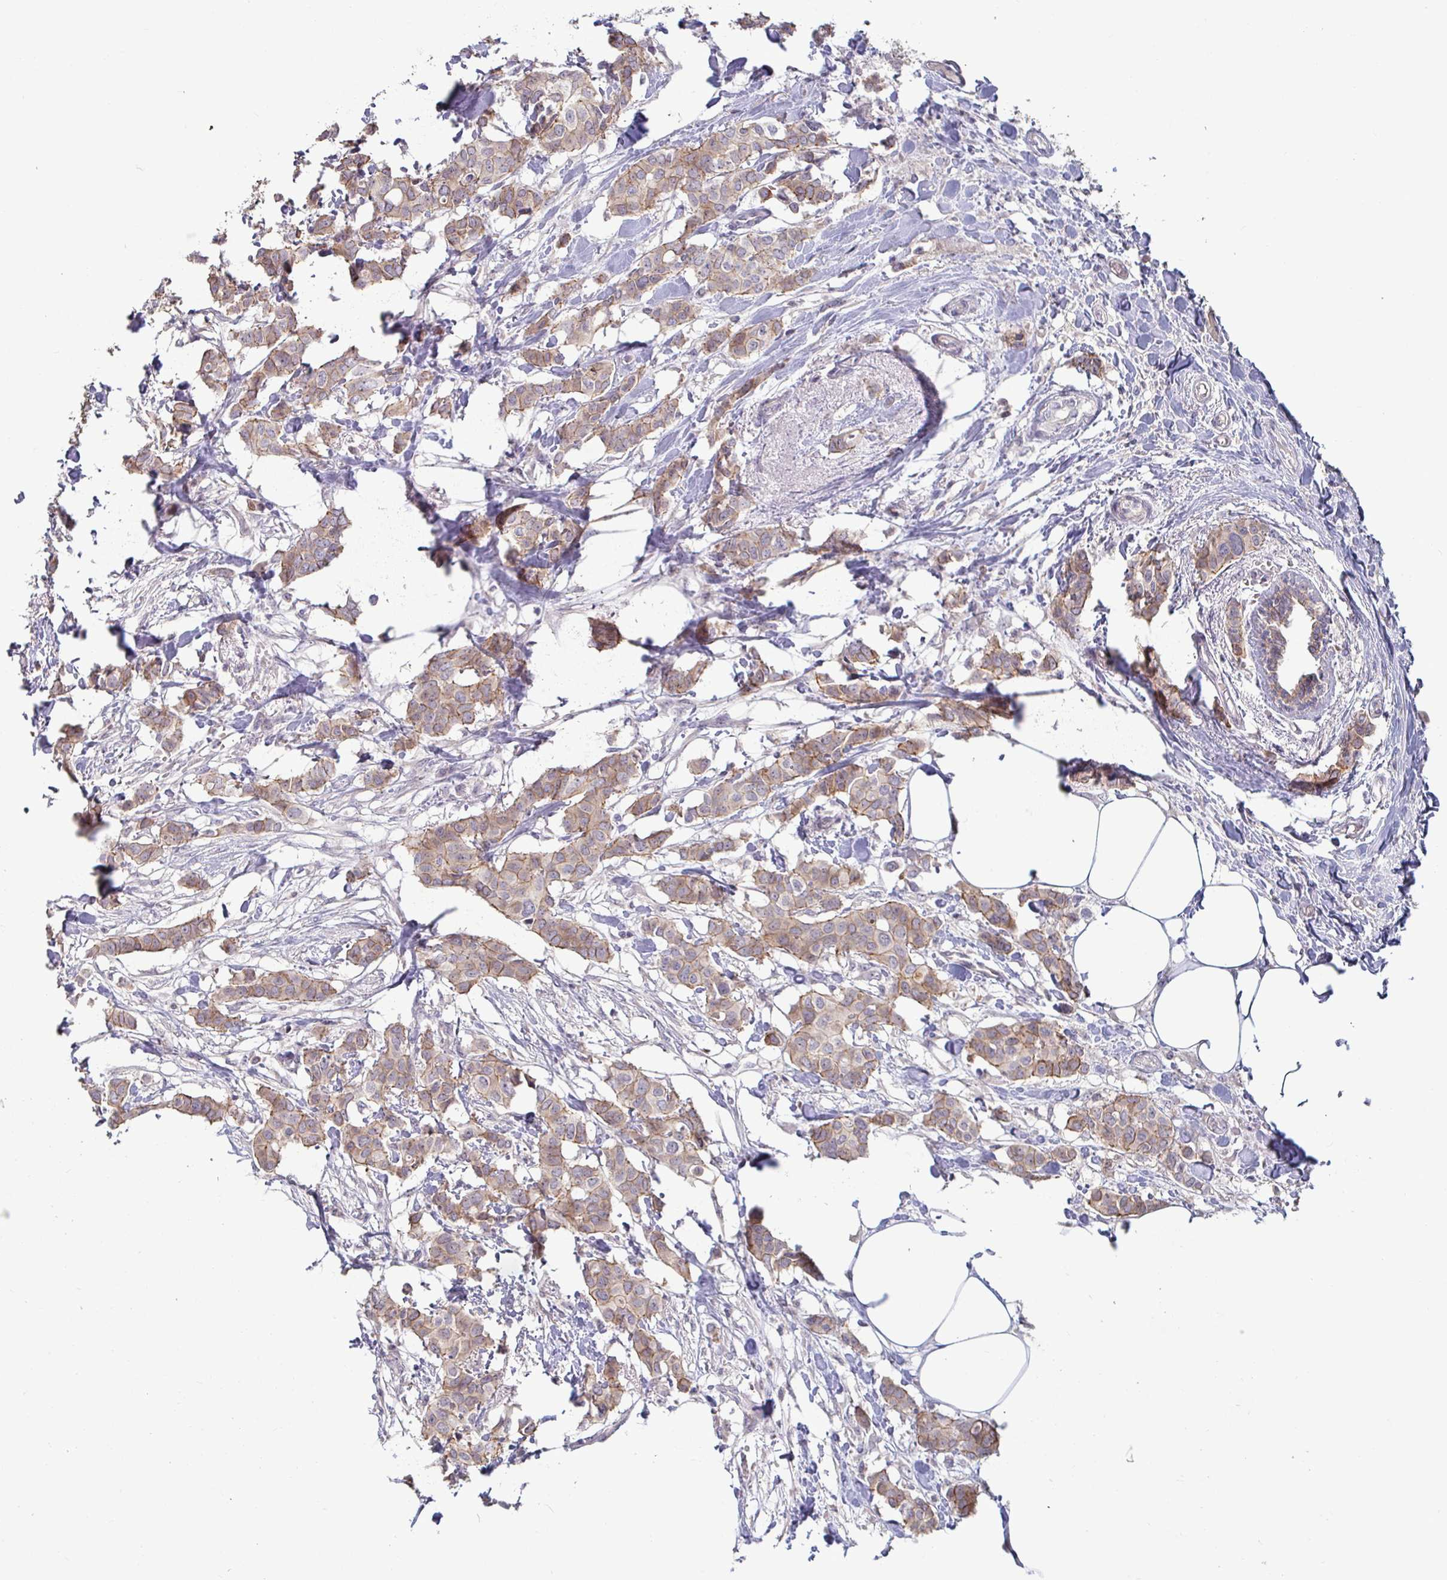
{"staining": {"intensity": "moderate", "quantity": ">75%", "location": "cytoplasmic/membranous"}, "tissue": "breast cancer", "cell_type": "Tumor cells", "image_type": "cancer", "snomed": [{"axis": "morphology", "description": "Duct carcinoma"}, {"axis": "topography", "description": "Breast"}], "caption": "IHC of breast cancer (invasive ductal carcinoma) demonstrates medium levels of moderate cytoplasmic/membranous expression in approximately >75% of tumor cells.", "gene": "GSTM1", "patient": {"sex": "female", "age": 62}}